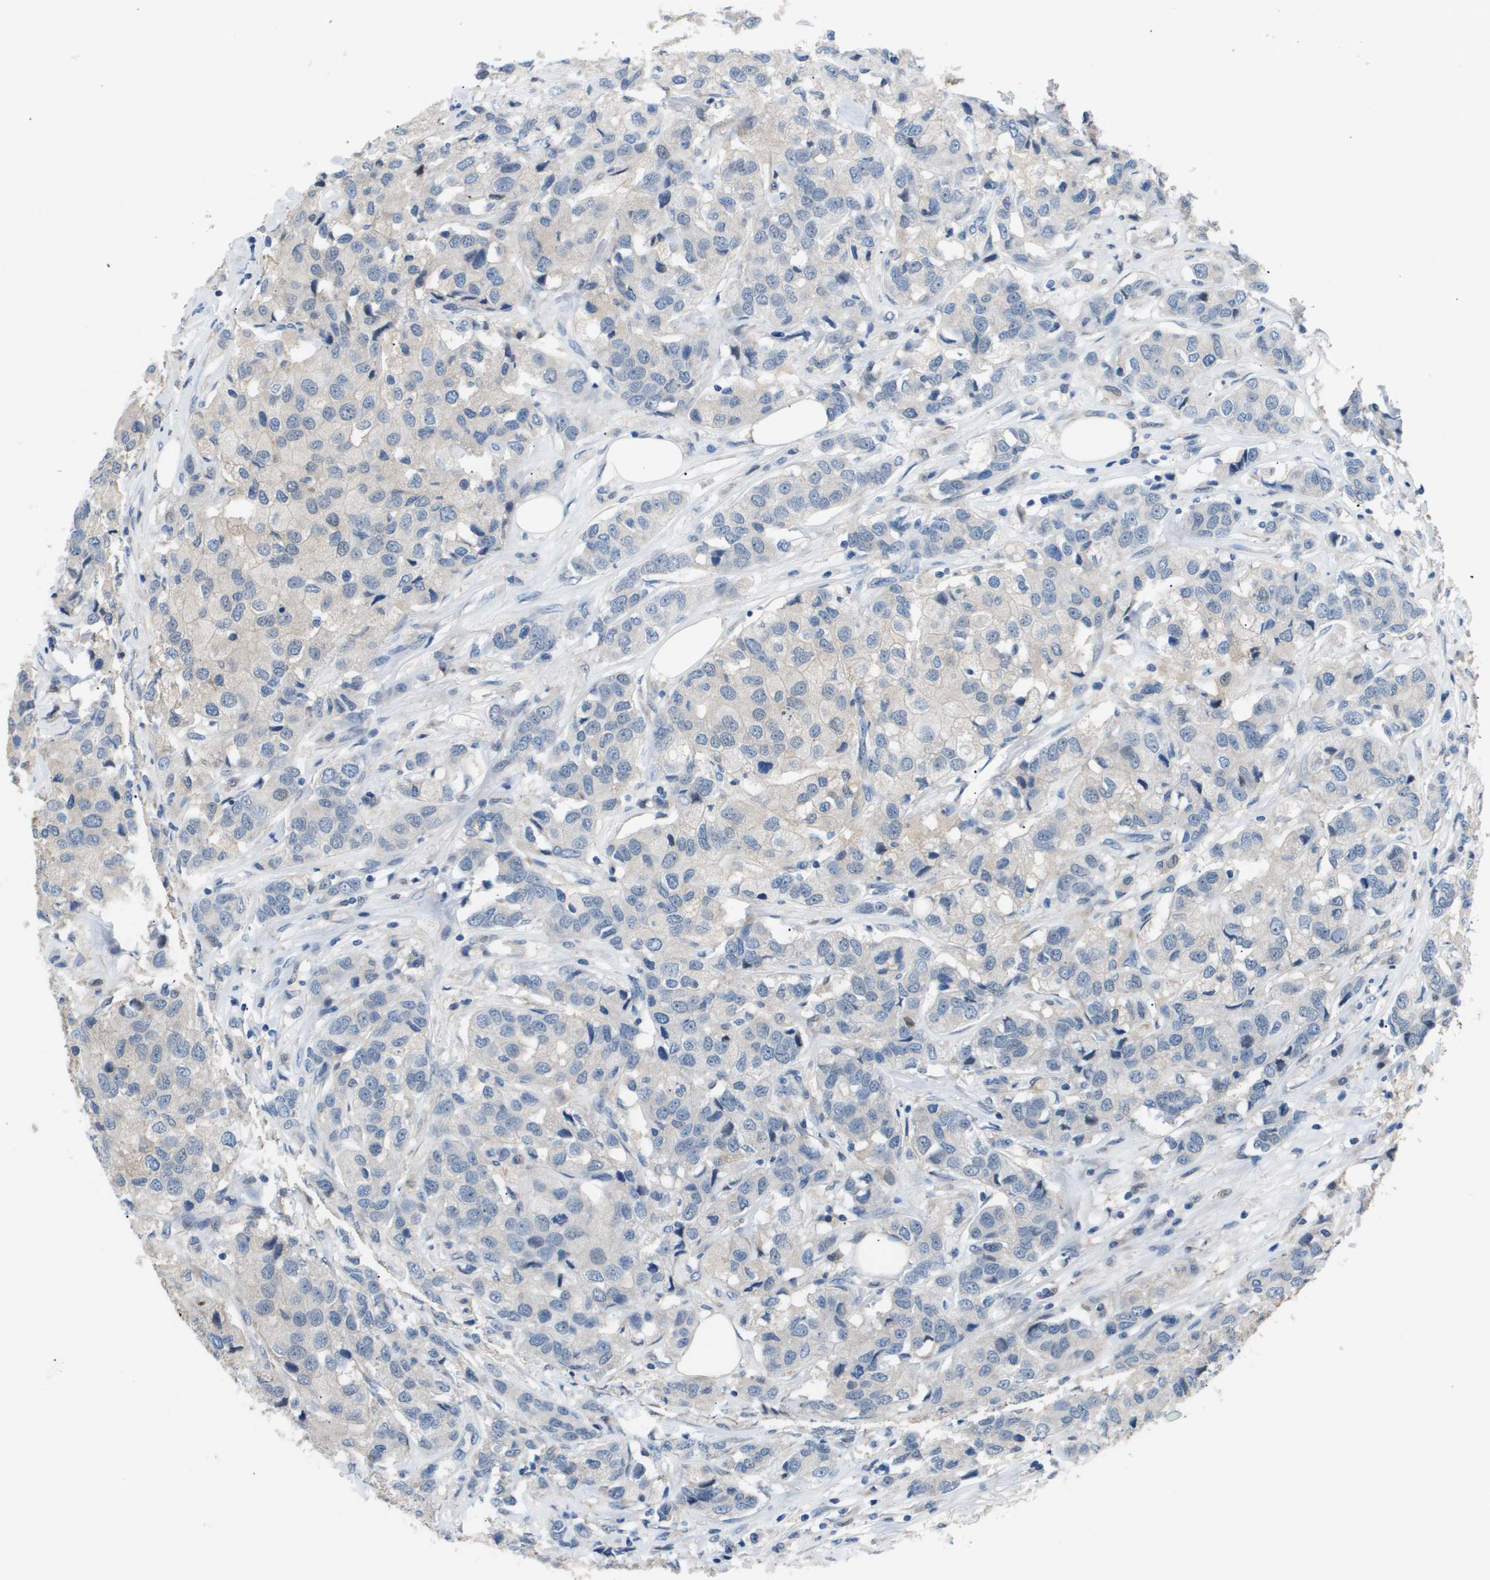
{"staining": {"intensity": "negative", "quantity": "none", "location": "none"}, "tissue": "breast cancer", "cell_type": "Tumor cells", "image_type": "cancer", "snomed": [{"axis": "morphology", "description": "Duct carcinoma"}, {"axis": "topography", "description": "Breast"}], "caption": "The immunohistochemistry micrograph has no significant staining in tumor cells of infiltrating ductal carcinoma (breast) tissue.", "gene": "AKR1A1", "patient": {"sex": "female", "age": 80}}